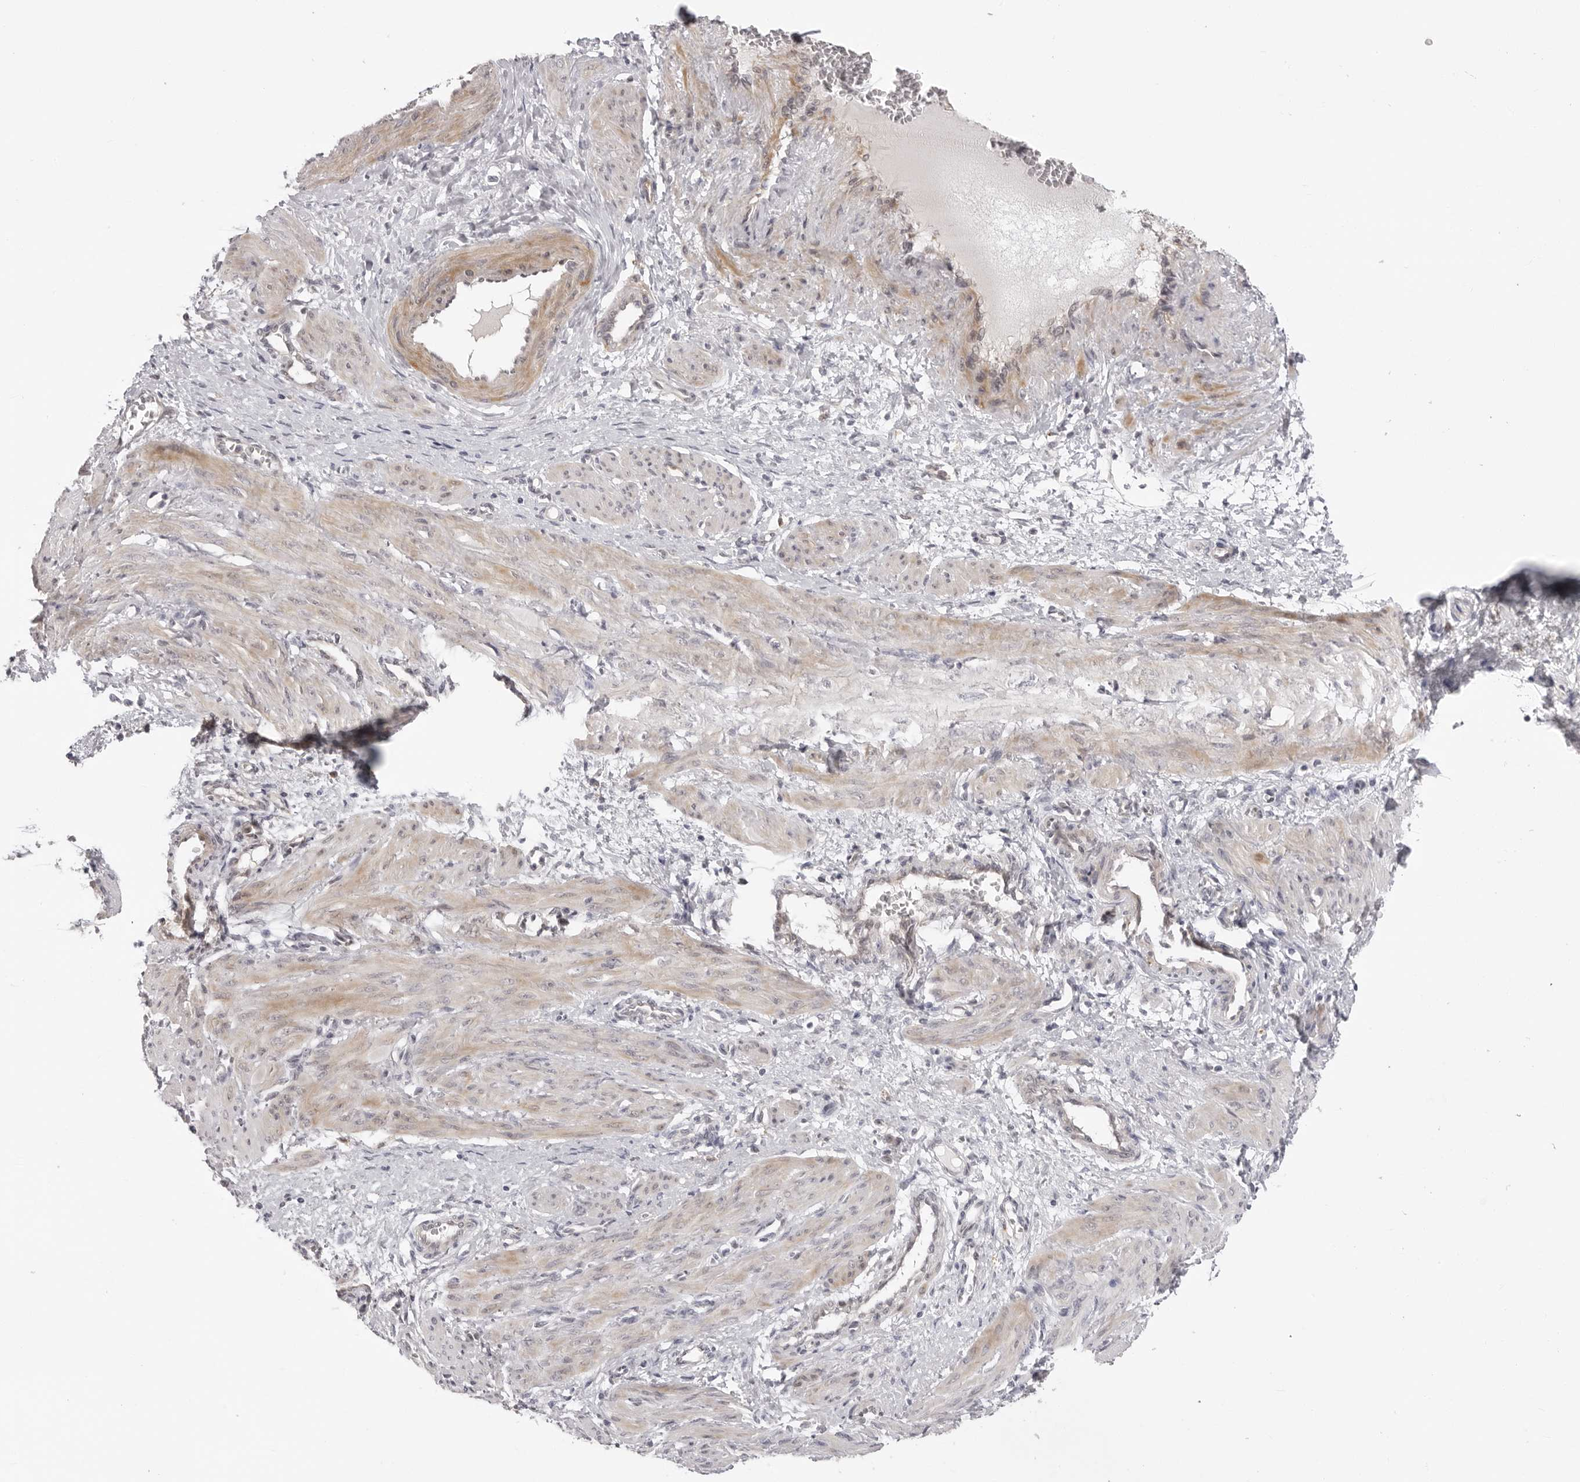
{"staining": {"intensity": "moderate", "quantity": "25%-75%", "location": "cytoplasmic/membranous"}, "tissue": "smooth muscle", "cell_type": "Smooth muscle cells", "image_type": "normal", "snomed": [{"axis": "morphology", "description": "Normal tissue, NOS"}, {"axis": "topography", "description": "Endometrium"}], "caption": "IHC histopathology image of benign smooth muscle: smooth muscle stained using IHC reveals medium levels of moderate protein expression localized specifically in the cytoplasmic/membranous of smooth muscle cells, appearing as a cytoplasmic/membranous brown color.", "gene": "SUGCT", "patient": {"sex": "female", "age": 33}}